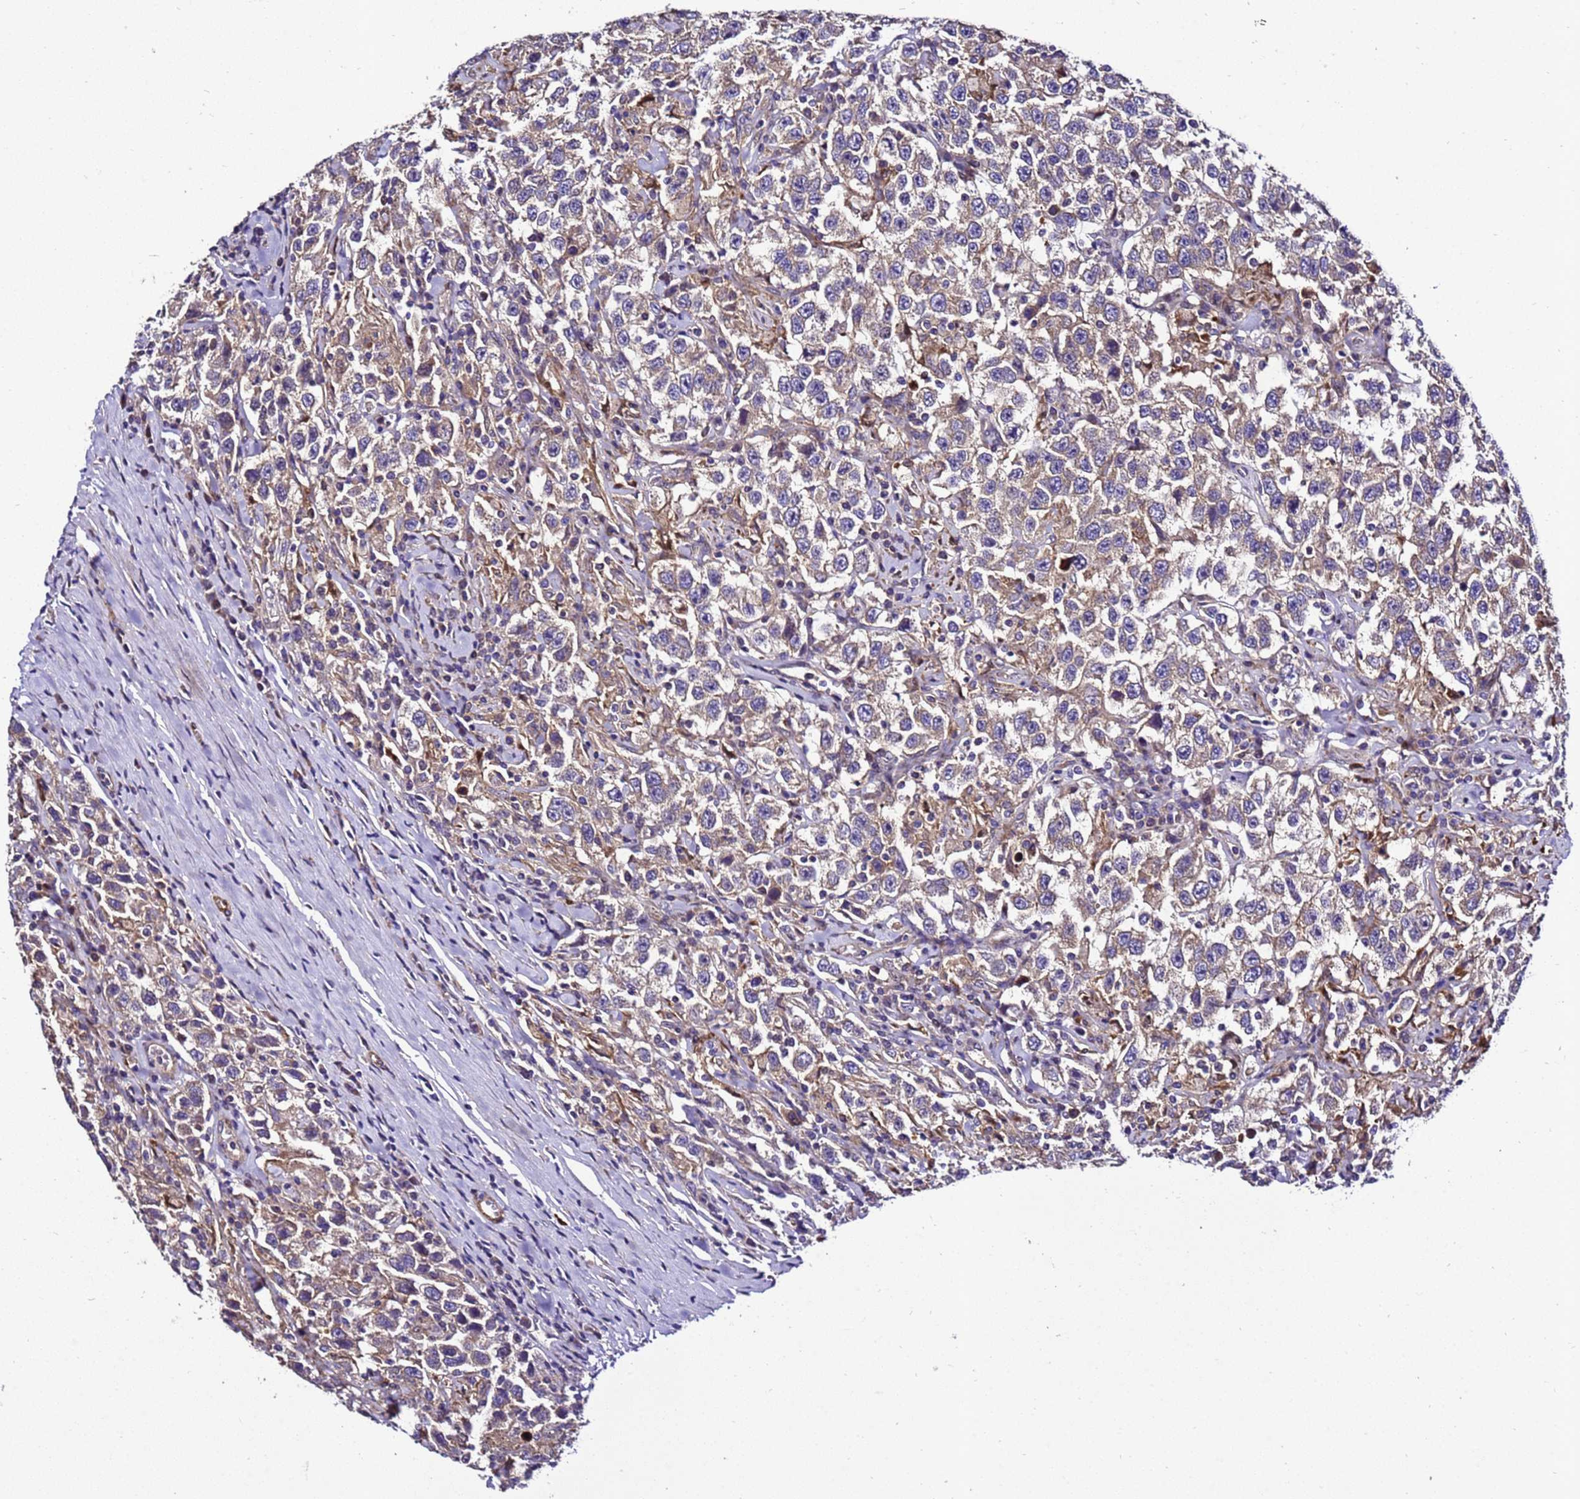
{"staining": {"intensity": "weak", "quantity": ">75%", "location": "cytoplasmic/membranous"}, "tissue": "testis cancer", "cell_type": "Tumor cells", "image_type": "cancer", "snomed": [{"axis": "morphology", "description": "Seminoma, NOS"}, {"axis": "topography", "description": "Testis"}], "caption": "Protein expression analysis of testis cancer exhibits weak cytoplasmic/membranous expression in about >75% of tumor cells.", "gene": "ZNF417", "patient": {"sex": "male", "age": 41}}